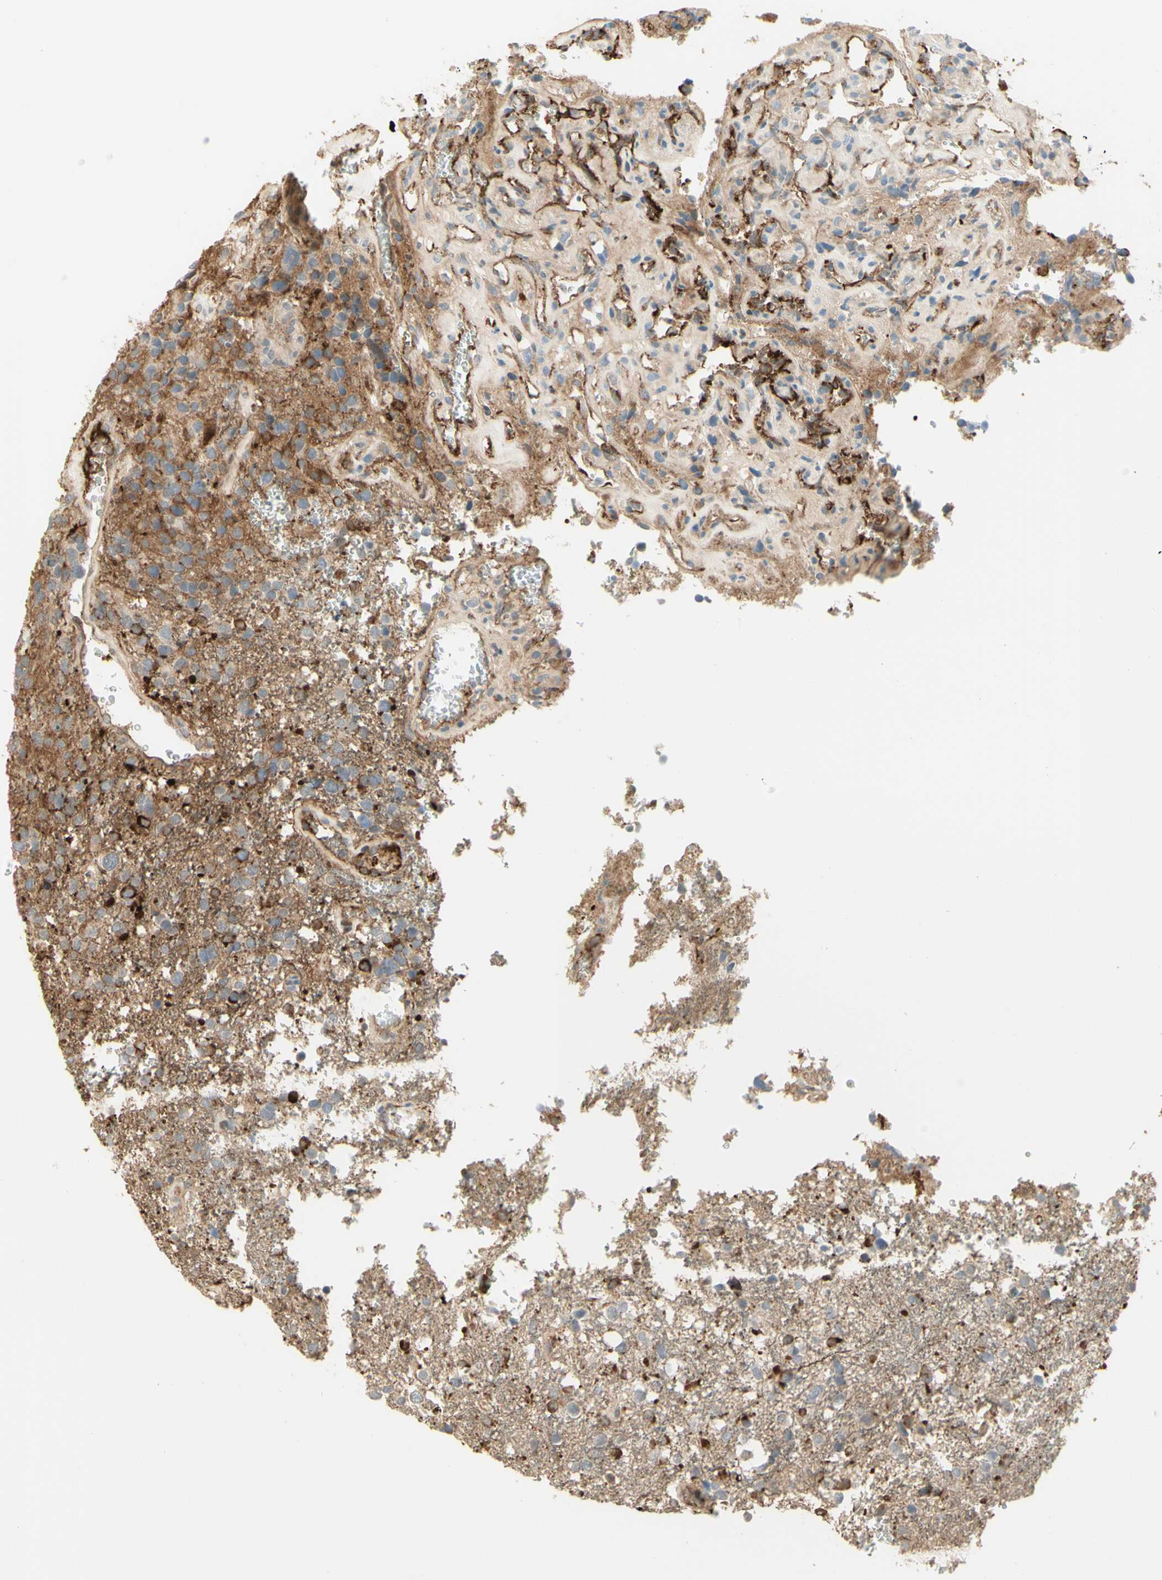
{"staining": {"intensity": "moderate", "quantity": "<25%", "location": "cytoplasmic/membranous"}, "tissue": "glioma", "cell_type": "Tumor cells", "image_type": "cancer", "snomed": [{"axis": "morphology", "description": "Glioma, malignant, High grade"}, {"axis": "topography", "description": "Brain"}], "caption": "Glioma was stained to show a protein in brown. There is low levels of moderate cytoplasmic/membranous positivity in approximately <25% of tumor cells.", "gene": "ANGPT2", "patient": {"sex": "female", "age": 58}}